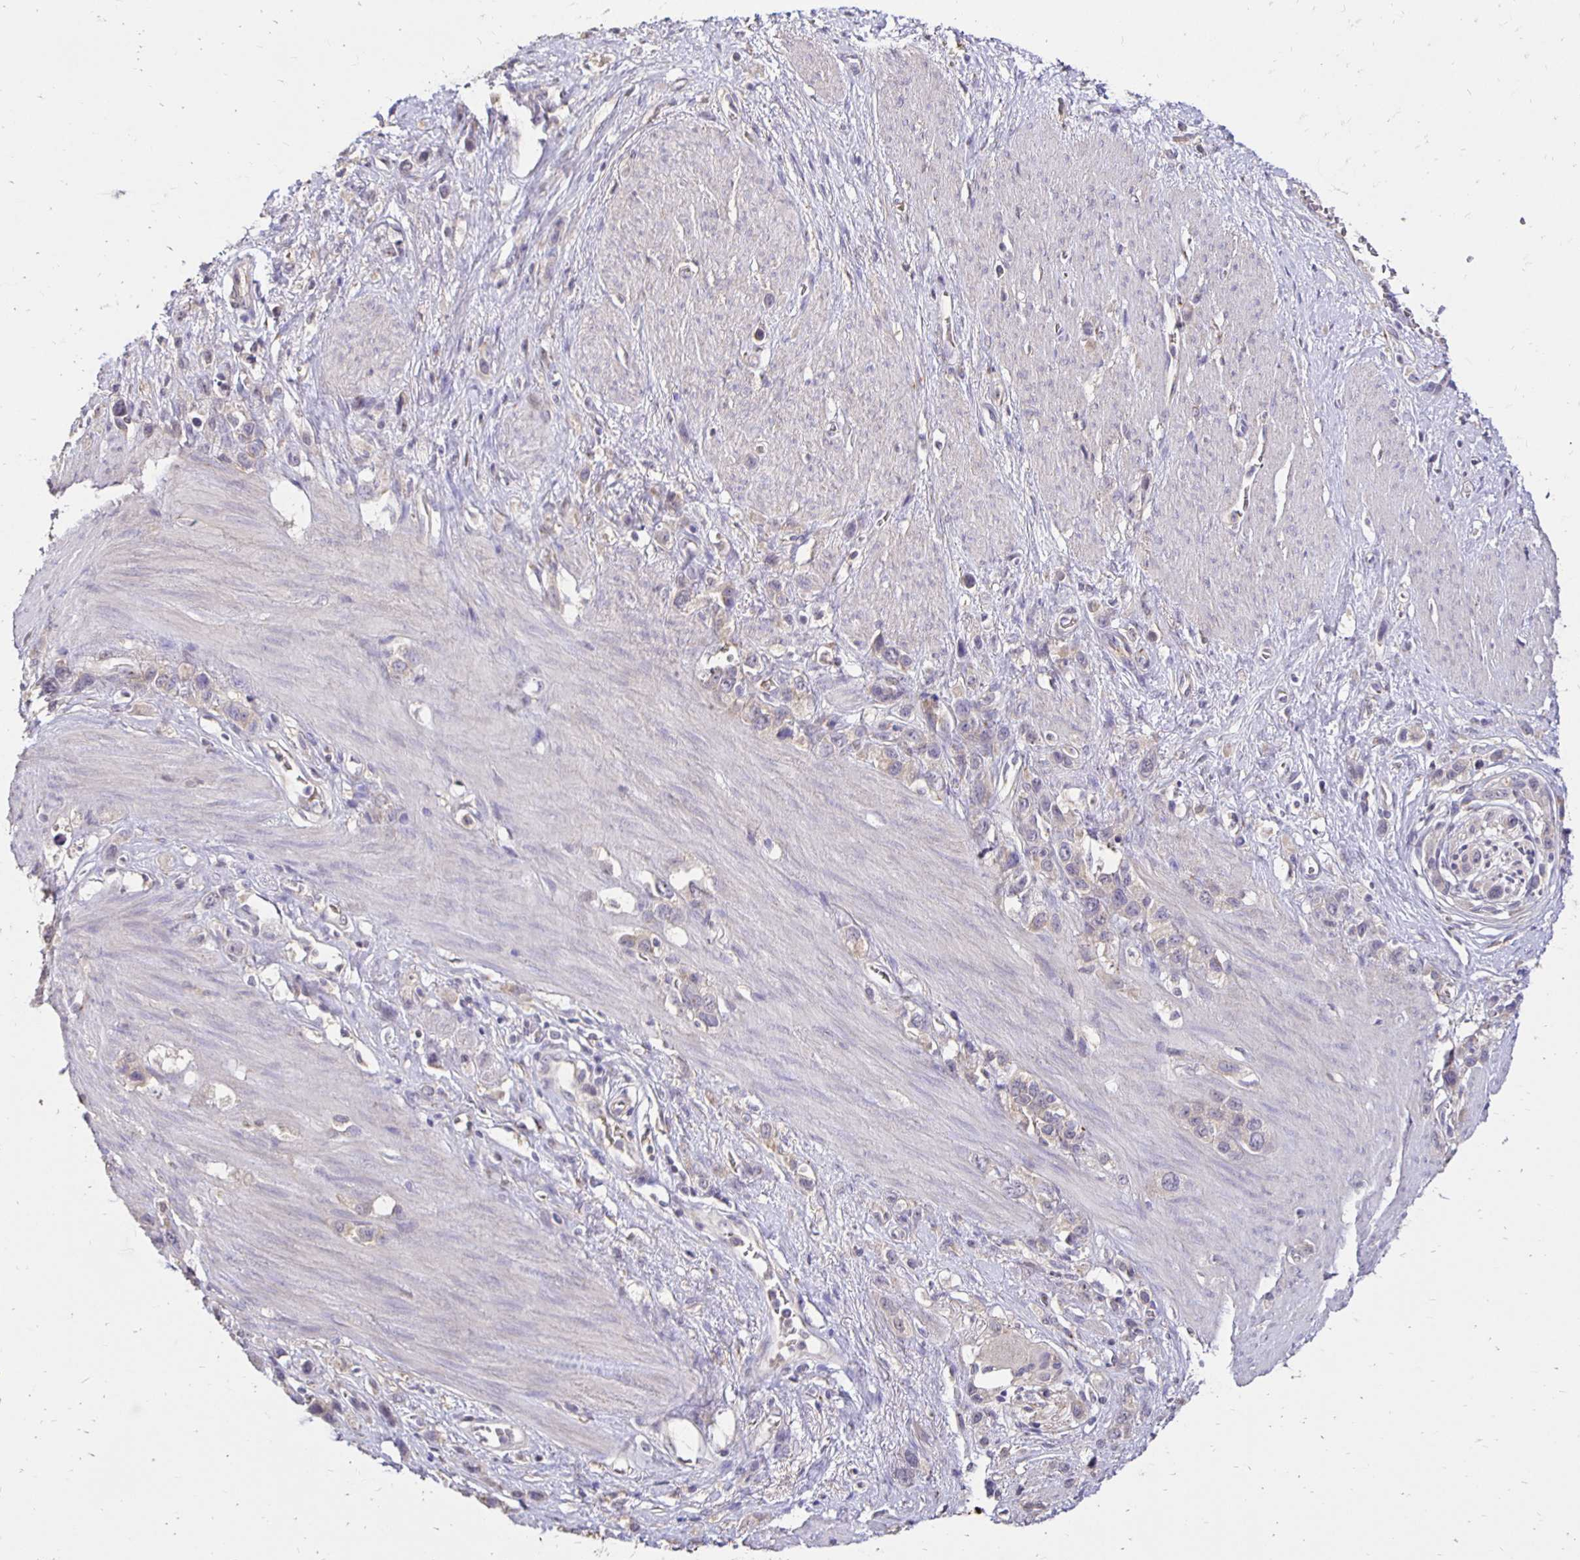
{"staining": {"intensity": "weak", "quantity": "<25%", "location": "cytoplasmic/membranous"}, "tissue": "stomach cancer", "cell_type": "Tumor cells", "image_type": "cancer", "snomed": [{"axis": "morphology", "description": "Adenocarcinoma, NOS"}, {"axis": "topography", "description": "Stomach"}], "caption": "A histopathology image of stomach cancer (adenocarcinoma) stained for a protein demonstrates no brown staining in tumor cells.", "gene": "PNPLA3", "patient": {"sex": "female", "age": 65}}